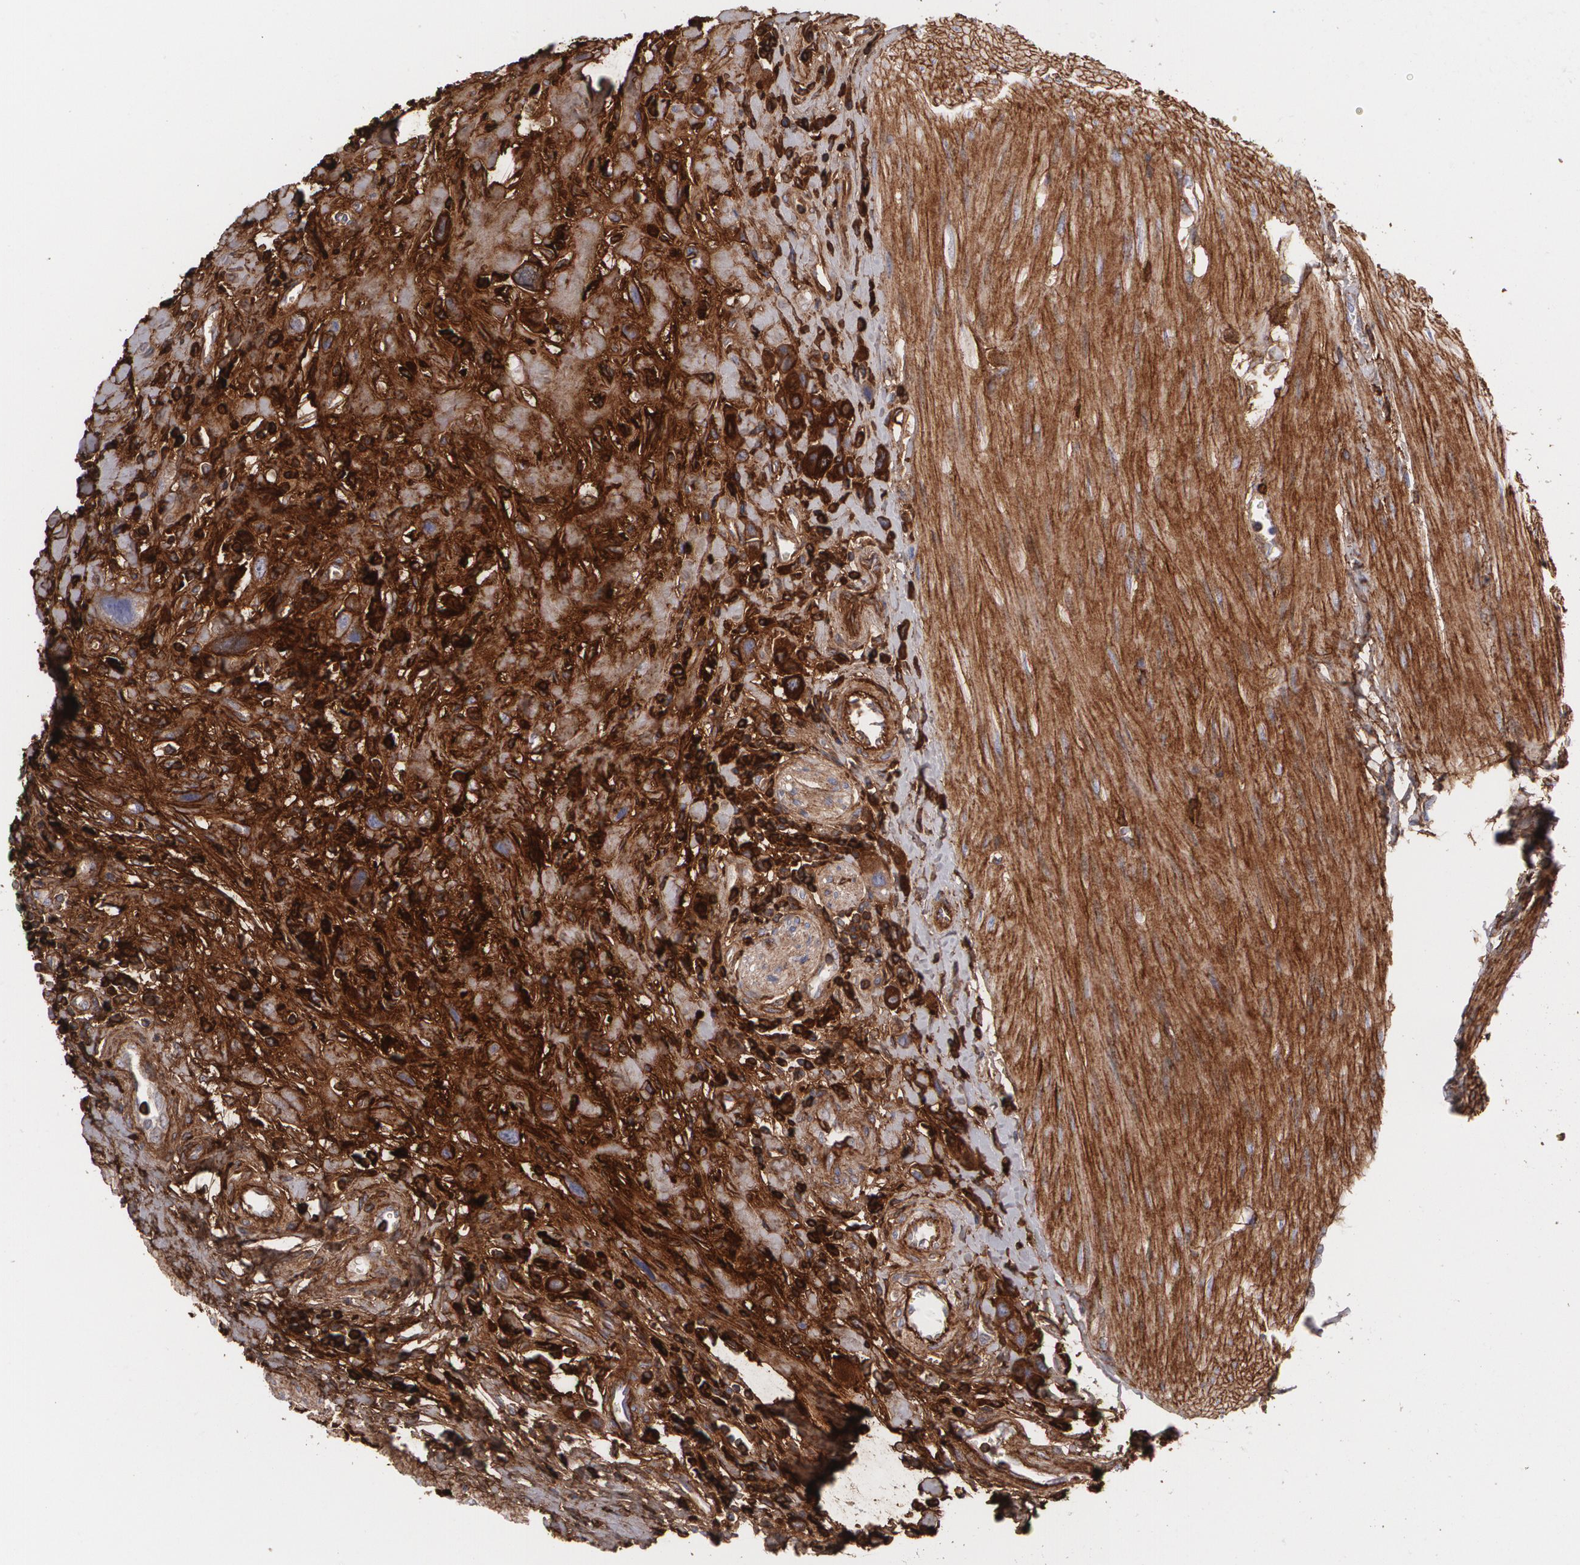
{"staining": {"intensity": "moderate", "quantity": ">75%", "location": "cytoplasmic/membranous"}, "tissue": "urothelial cancer", "cell_type": "Tumor cells", "image_type": "cancer", "snomed": [{"axis": "morphology", "description": "Urothelial carcinoma, High grade"}, {"axis": "topography", "description": "Urinary bladder"}], "caption": "The micrograph reveals immunohistochemical staining of urothelial cancer. There is moderate cytoplasmic/membranous positivity is identified in about >75% of tumor cells.", "gene": "FBLN1", "patient": {"sex": "male", "age": 56}}